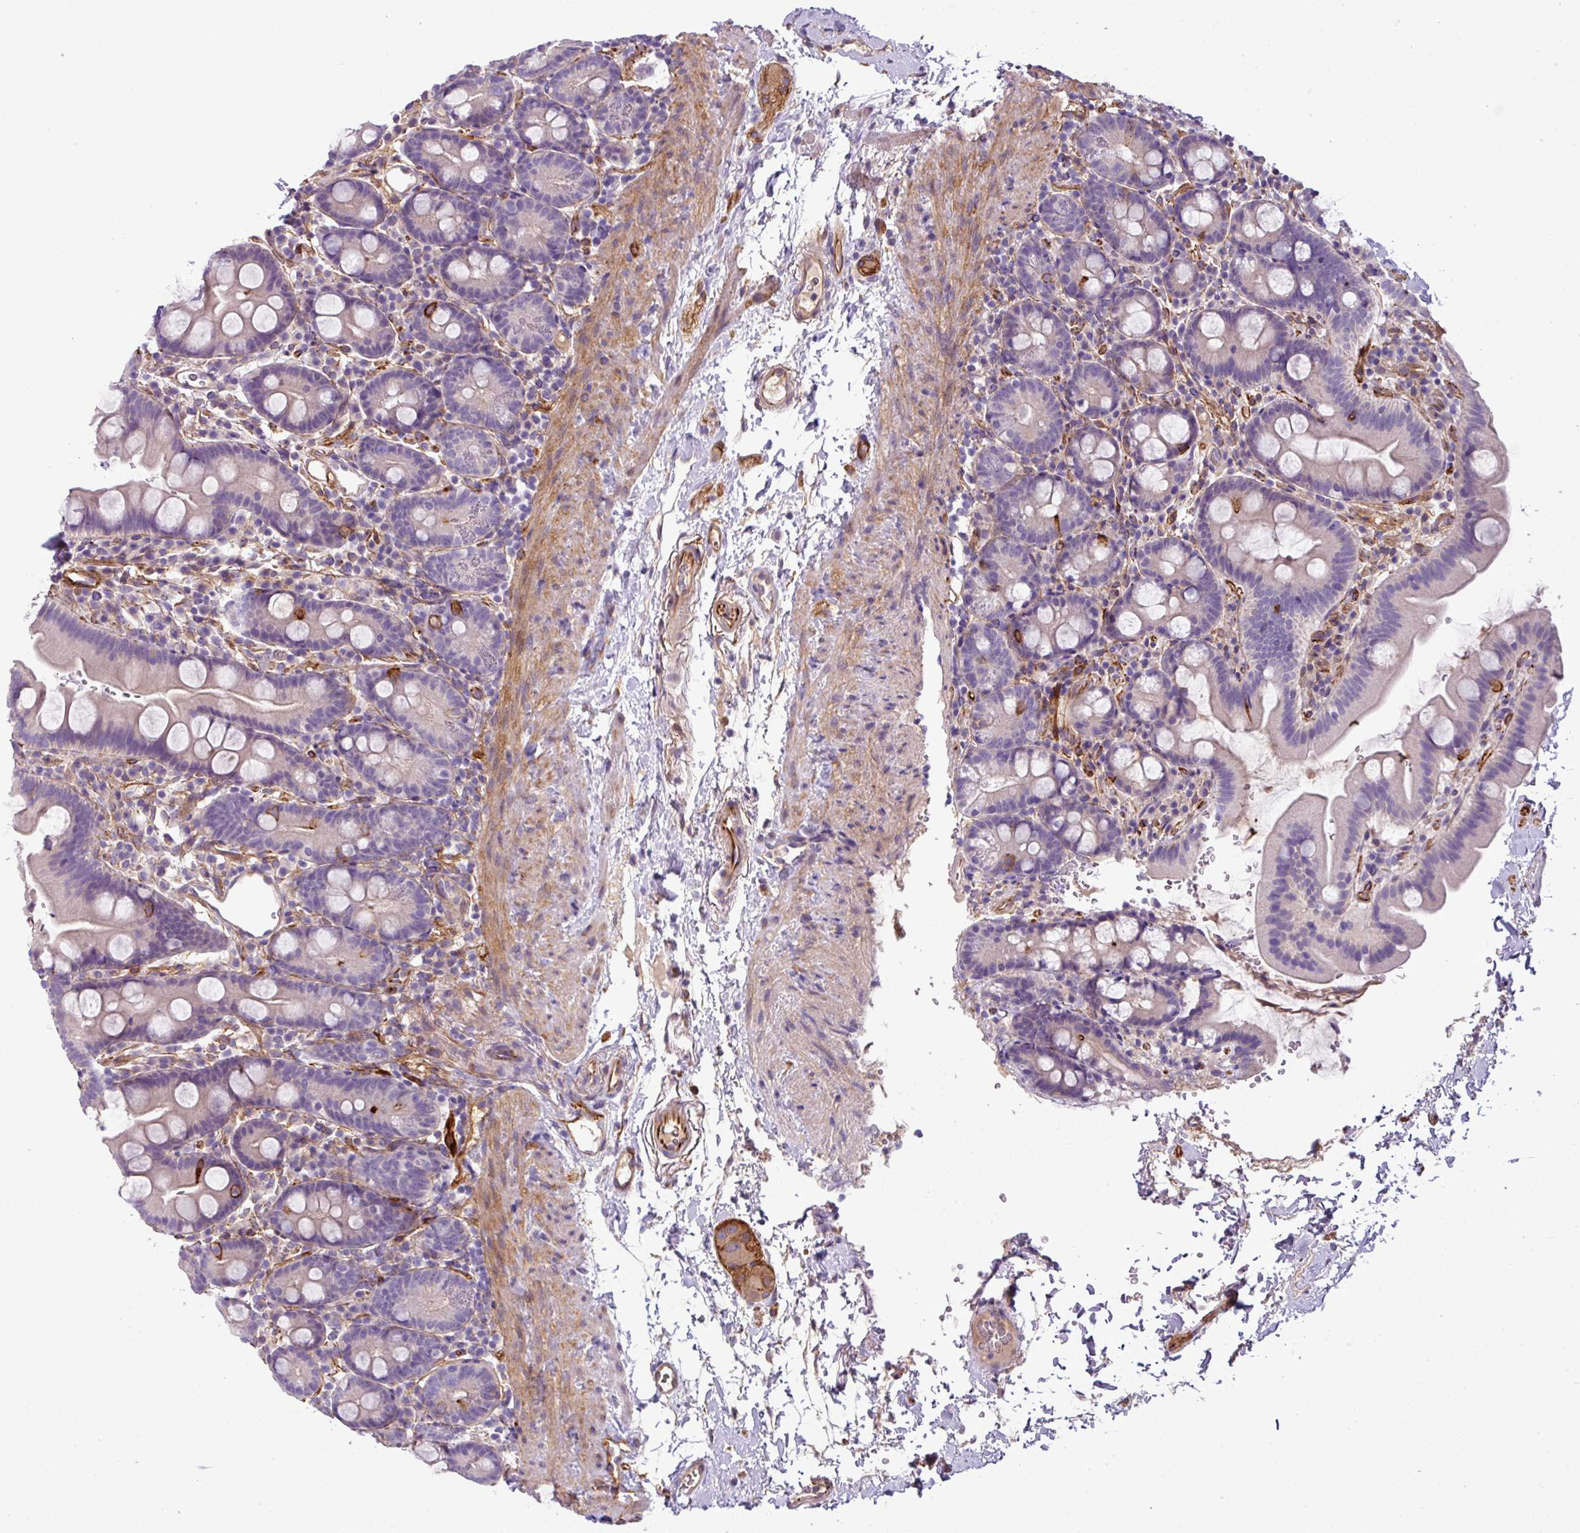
{"staining": {"intensity": "negative", "quantity": "none", "location": "none"}, "tissue": "small intestine", "cell_type": "Glandular cells", "image_type": "normal", "snomed": [{"axis": "morphology", "description": "Normal tissue, NOS"}, {"axis": "topography", "description": "Small intestine"}], "caption": "High magnification brightfield microscopy of benign small intestine stained with DAB (3,3'-diaminobenzidine) (brown) and counterstained with hematoxylin (blue): glandular cells show no significant expression.", "gene": "PARD6A", "patient": {"sex": "female", "age": 68}}